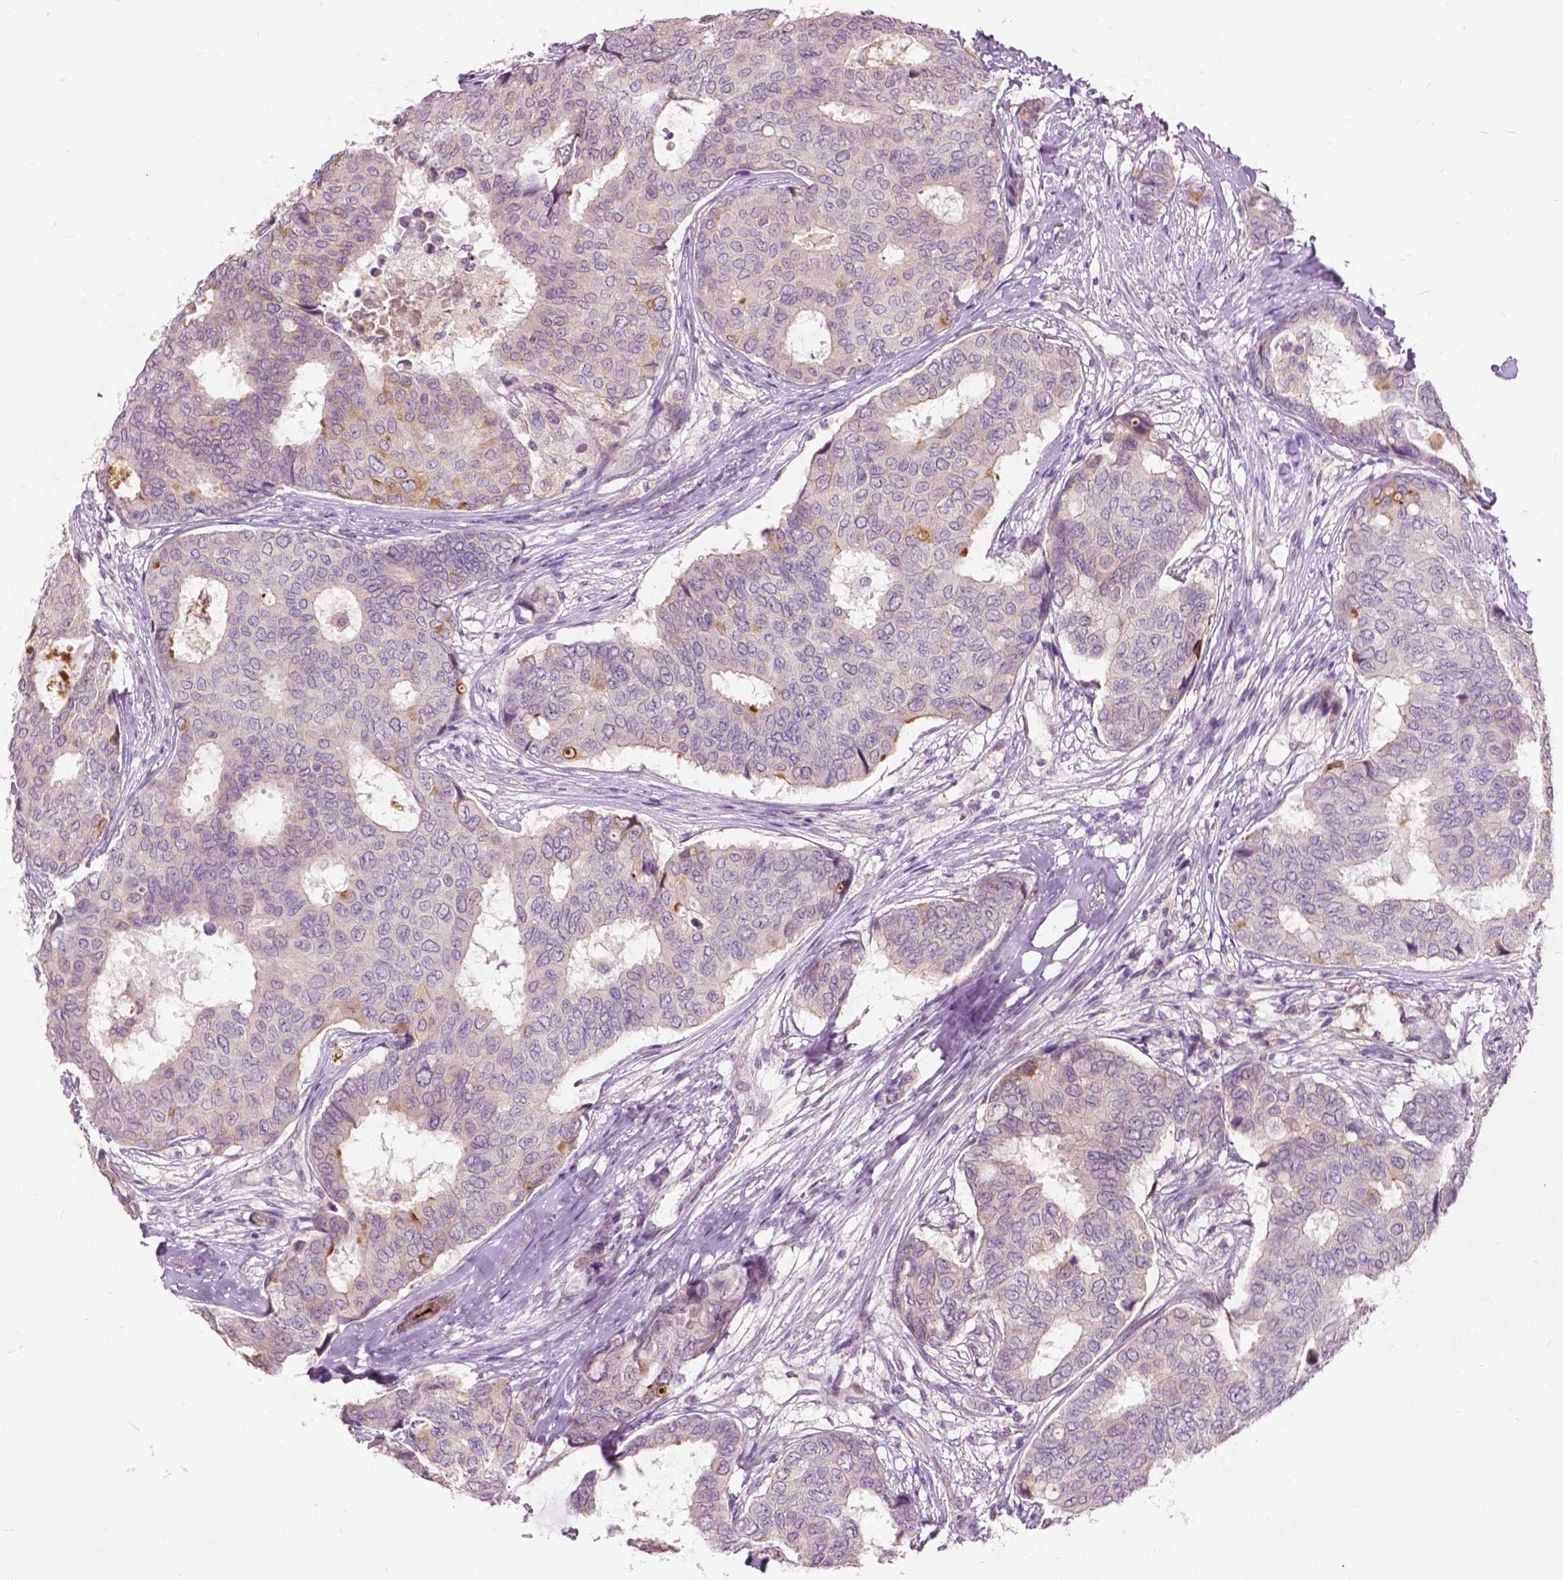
{"staining": {"intensity": "weak", "quantity": "<25%", "location": "cytoplasmic/membranous"}, "tissue": "breast cancer", "cell_type": "Tumor cells", "image_type": "cancer", "snomed": [{"axis": "morphology", "description": "Duct carcinoma"}, {"axis": "topography", "description": "Breast"}], "caption": "High power microscopy histopathology image of an immunohistochemistry micrograph of infiltrating ductal carcinoma (breast), revealing no significant staining in tumor cells. (DAB IHC visualized using brightfield microscopy, high magnification).", "gene": "DLX6", "patient": {"sex": "female", "age": 75}}